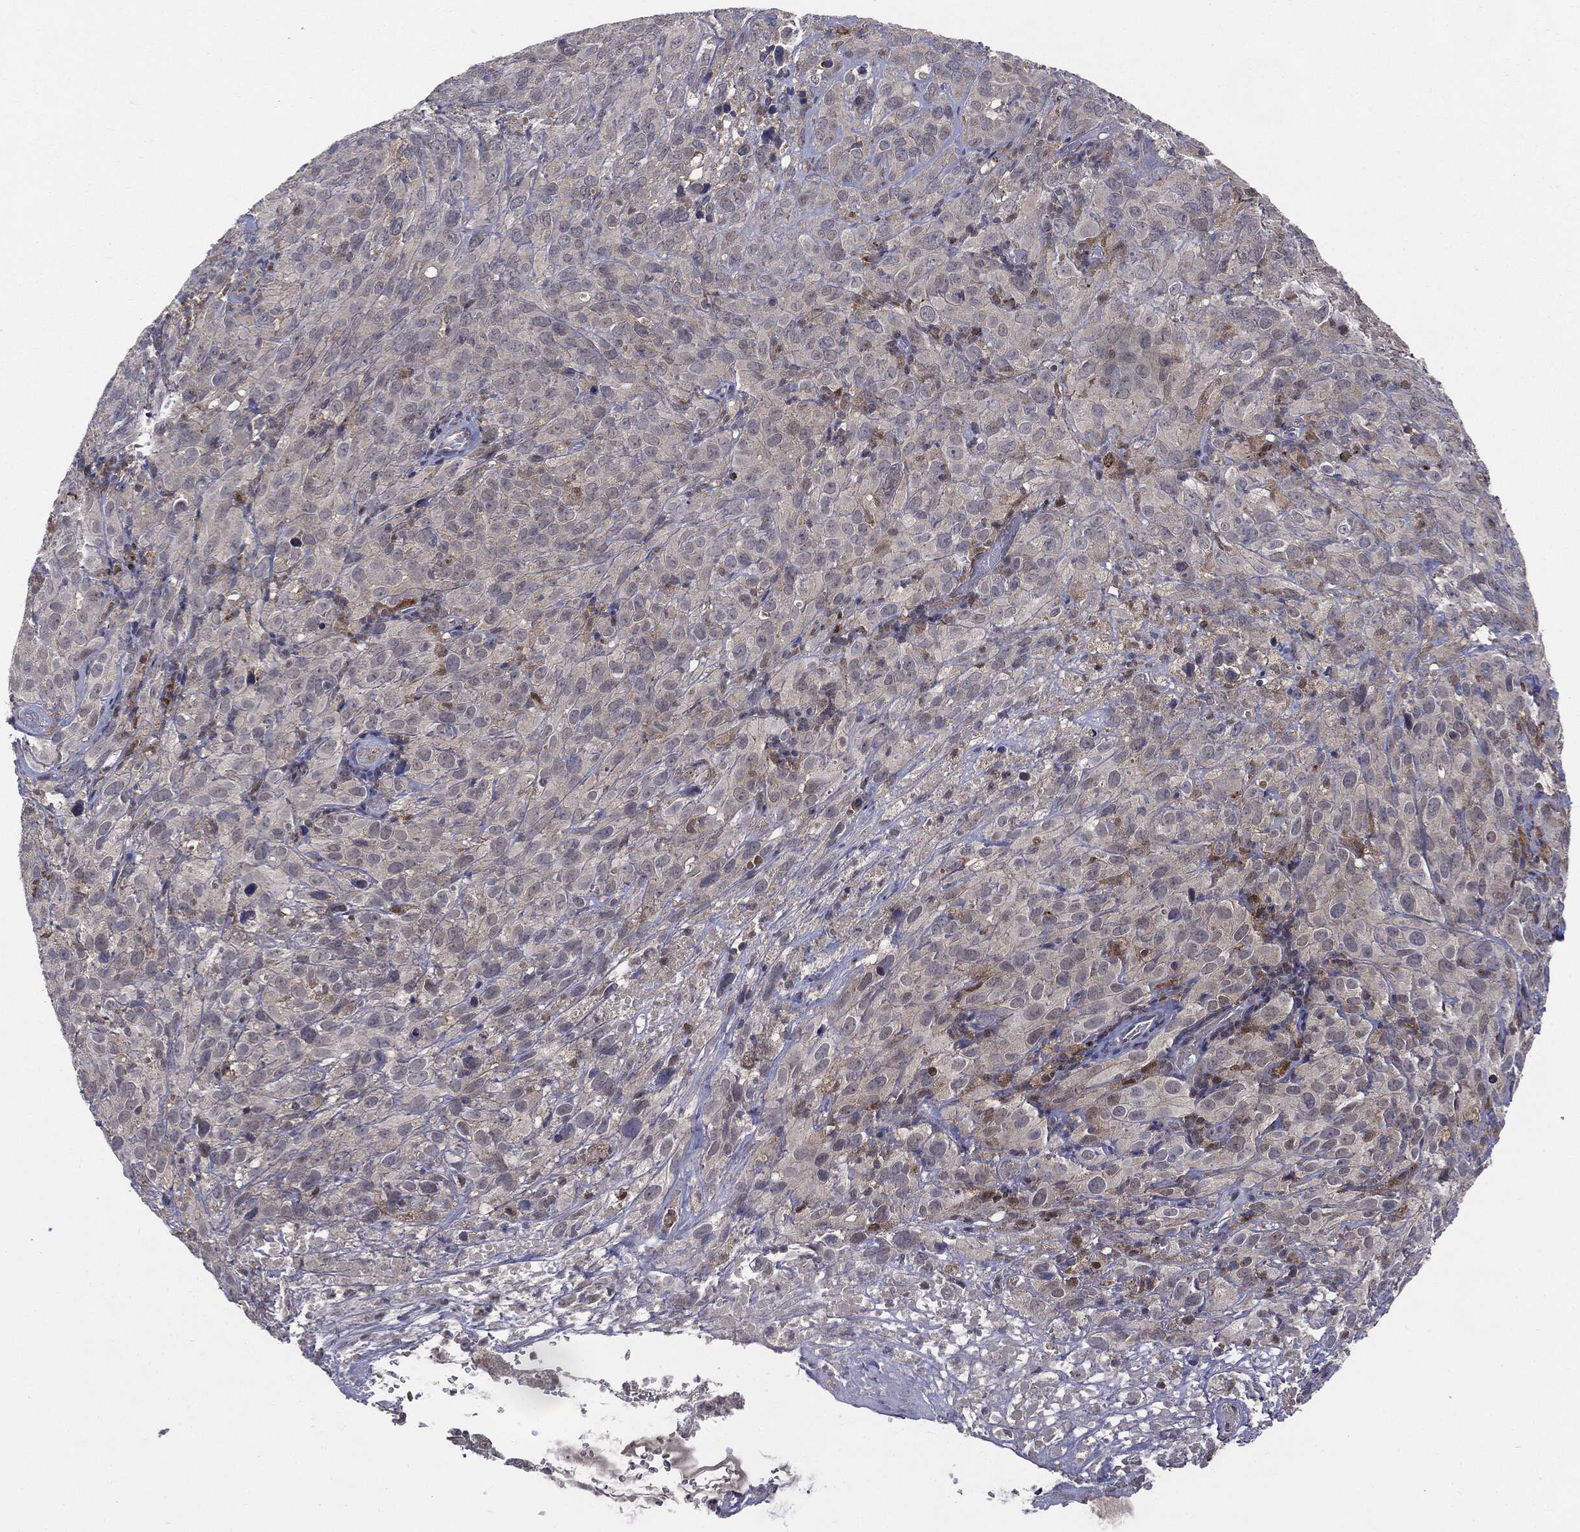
{"staining": {"intensity": "negative", "quantity": "none", "location": "none"}, "tissue": "cervical cancer", "cell_type": "Tumor cells", "image_type": "cancer", "snomed": [{"axis": "morphology", "description": "Squamous cell carcinoma, NOS"}, {"axis": "topography", "description": "Cervix"}], "caption": "IHC histopathology image of neoplastic tissue: cervical squamous cell carcinoma stained with DAB (3,3'-diaminobenzidine) shows no significant protein staining in tumor cells.", "gene": "PTPA", "patient": {"sex": "female", "age": 51}}